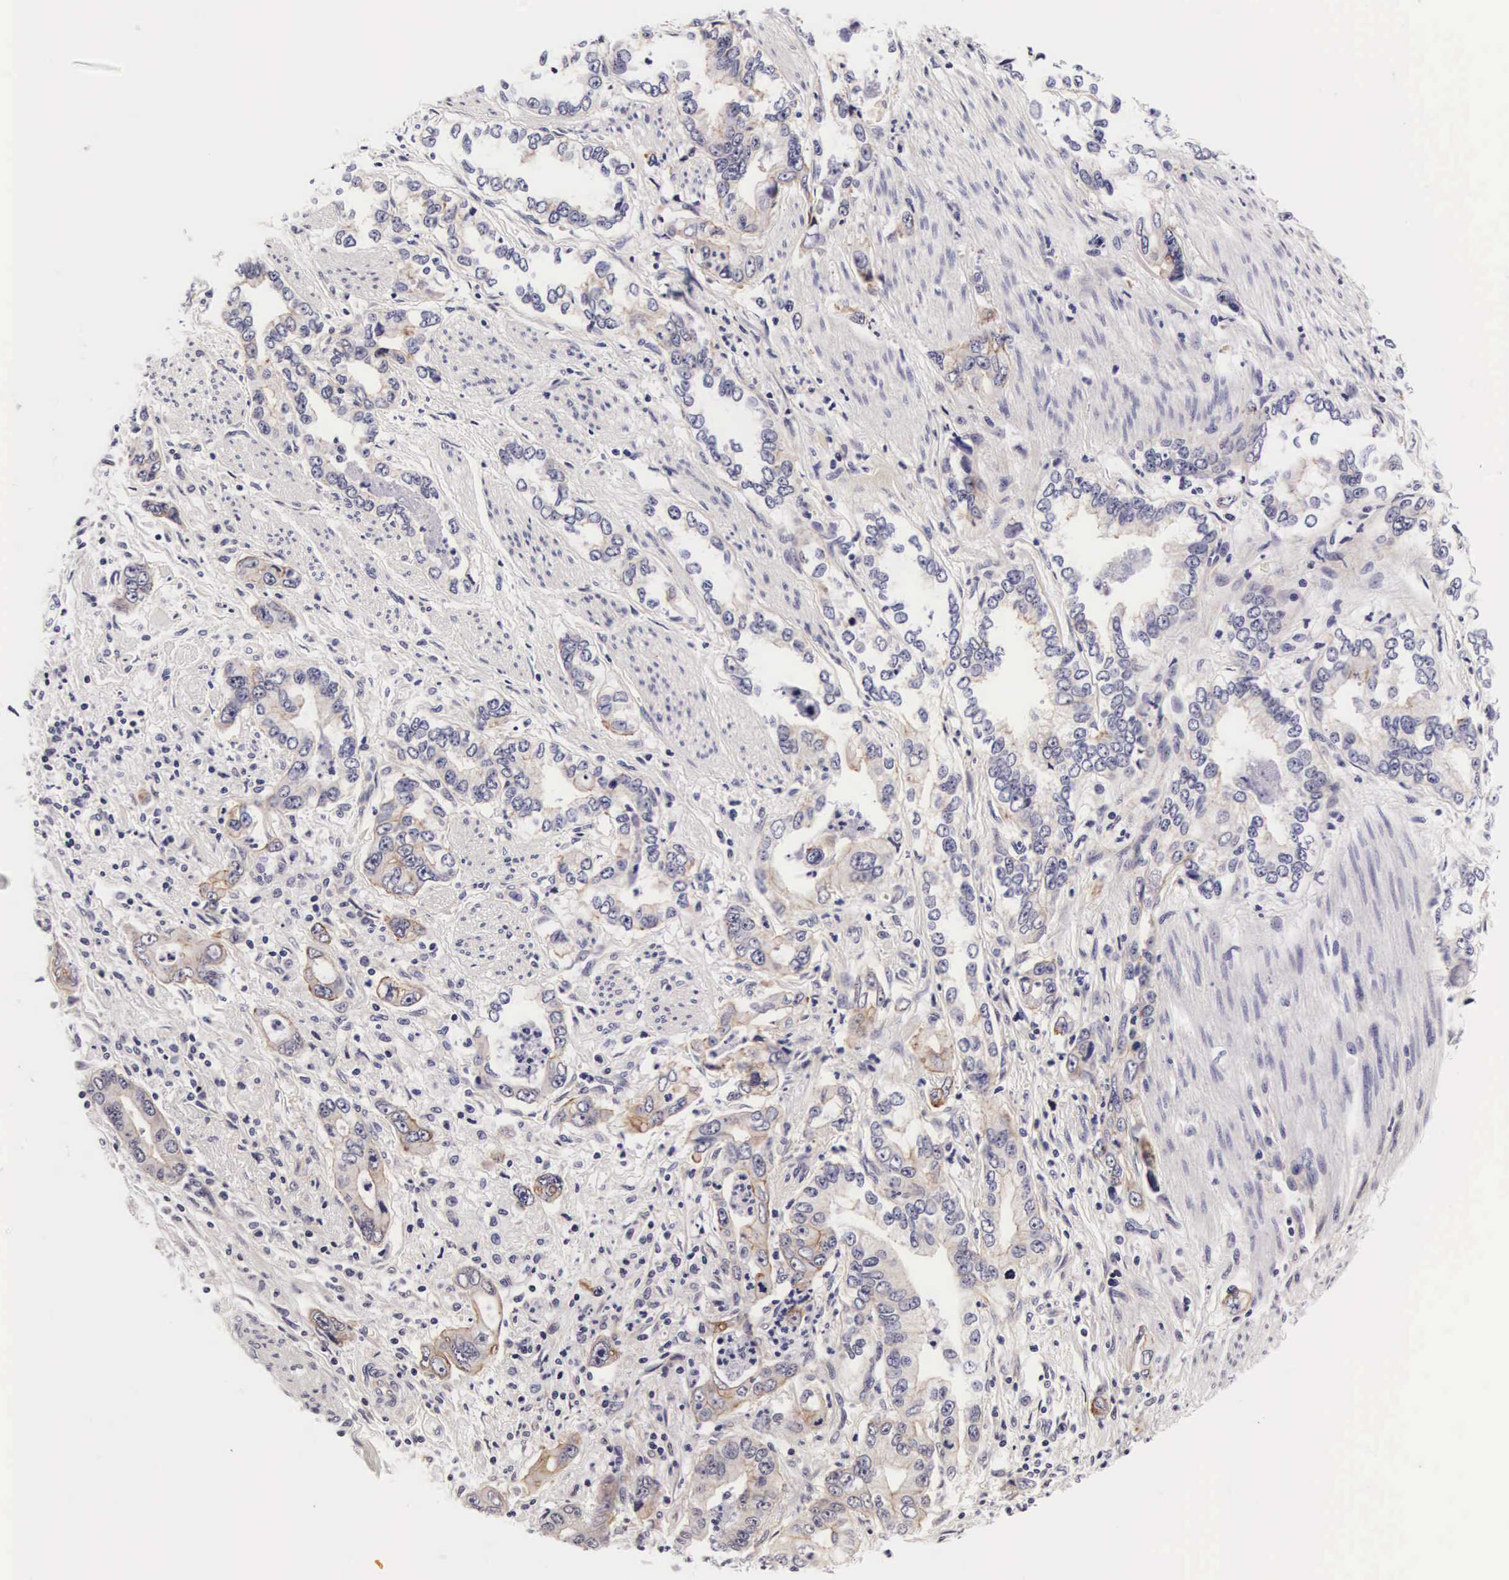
{"staining": {"intensity": "weak", "quantity": "<25%", "location": "cytoplasmic/membranous"}, "tissue": "stomach cancer", "cell_type": "Tumor cells", "image_type": "cancer", "snomed": [{"axis": "morphology", "description": "Adenocarcinoma, NOS"}, {"axis": "topography", "description": "Pancreas"}, {"axis": "topography", "description": "Stomach, upper"}], "caption": "IHC photomicrograph of neoplastic tissue: human adenocarcinoma (stomach) stained with DAB (3,3'-diaminobenzidine) reveals no significant protein staining in tumor cells.", "gene": "PHETA2", "patient": {"sex": "male", "age": 77}}